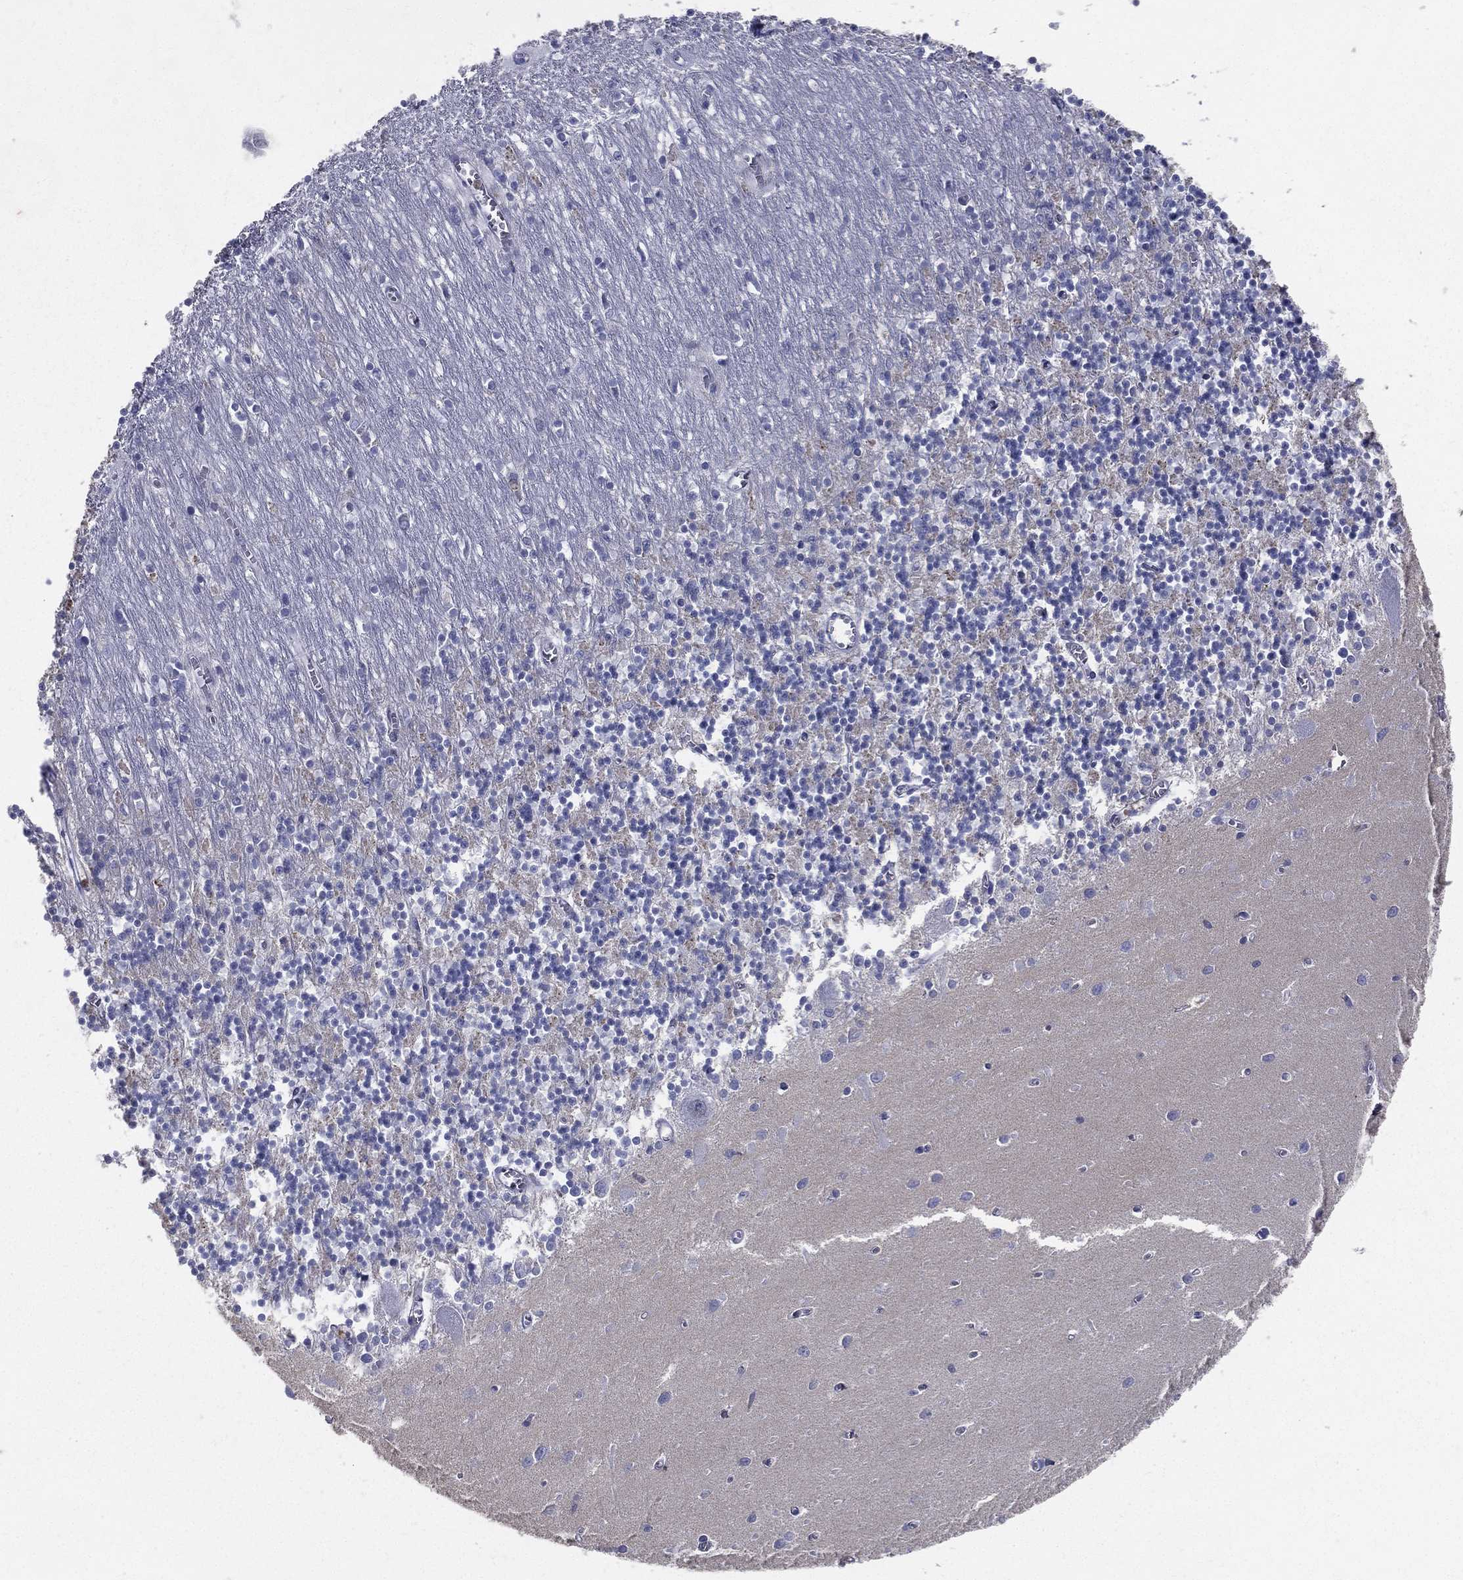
{"staining": {"intensity": "negative", "quantity": "none", "location": "none"}, "tissue": "cerebellum", "cell_type": "Cells in granular layer", "image_type": "normal", "snomed": [{"axis": "morphology", "description": "Normal tissue, NOS"}, {"axis": "topography", "description": "Cerebellum"}], "caption": "Image shows no protein staining in cells in granular layer of unremarkable cerebellum.", "gene": "EVI2B", "patient": {"sex": "female", "age": 64}}